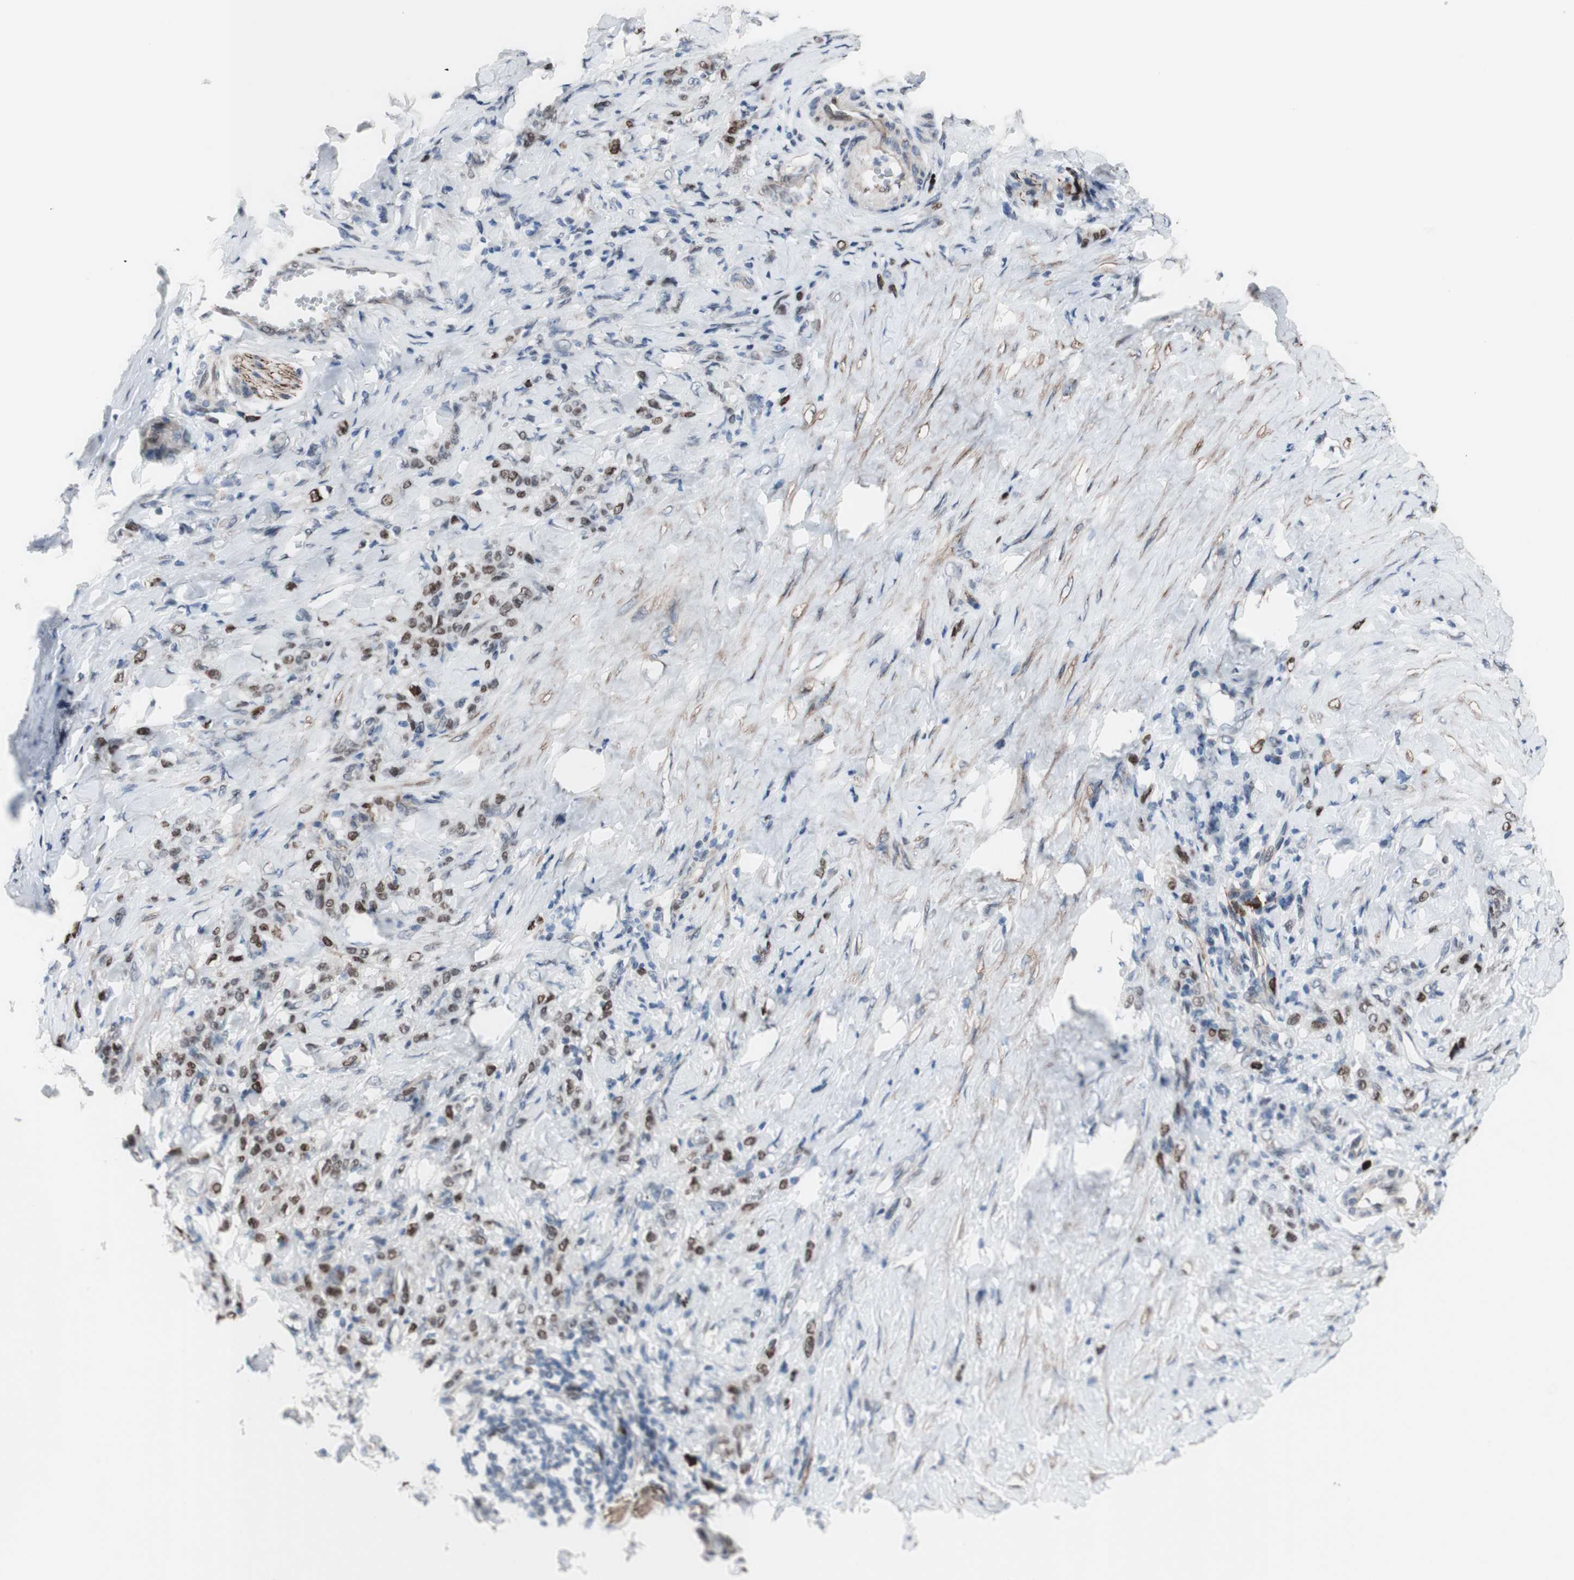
{"staining": {"intensity": "strong", "quantity": "25%-75%", "location": "nuclear"}, "tissue": "stomach cancer", "cell_type": "Tumor cells", "image_type": "cancer", "snomed": [{"axis": "morphology", "description": "Adenocarcinoma, NOS"}, {"axis": "topography", "description": "Stomach"}], "caption": "Immunohistochemistry (DAB) staining of stomach cancer exhibits strong nuclear protein staining in about 25%-75% of tumor cells.", "gene": "PHTF2", "patient": {"sex": "male", "age": 82}}